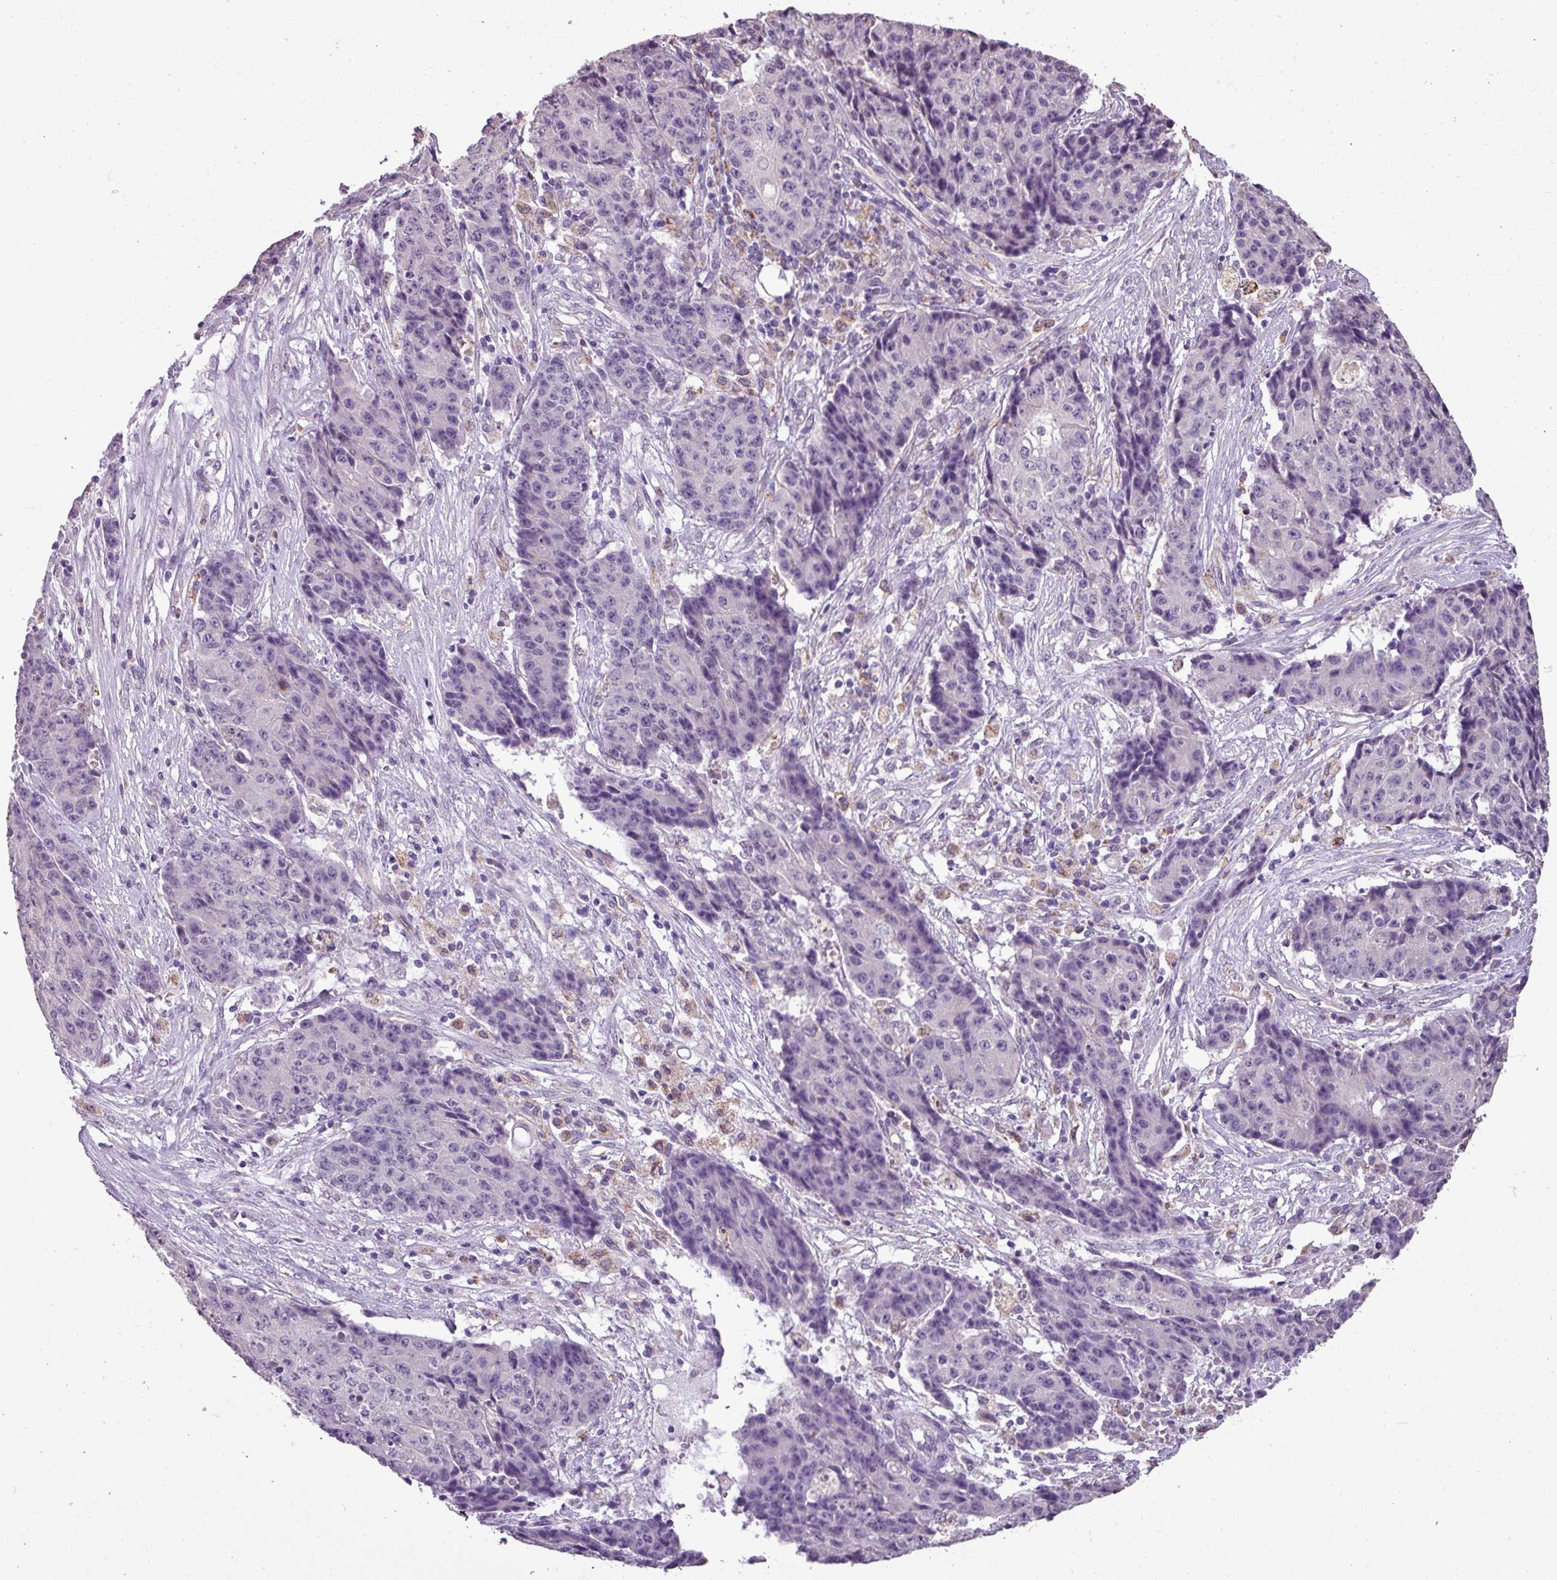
{"staining": {"intensity": "negative", "quantity": "none", "location": "none"}, "tissue": "ovarian cancer", "cell_type": "Tumor cells", "image_type": "cancer", "snomed": [{"axis": "morphology", "description": "Carcinoma, endometroid"}, {"axis": "topography", "description": "Ovary"}], "caption": "Immunohistochemistry of human ovarian cancer exhibits no positivity in tumor cells. Brightfield microscopy of immunohistochemistry stained with DAB (brown) and hematoxylin (blue), captured at high magnification.", "gene": "ALDH2", "patient": {"sex": "female", "age": 42}}